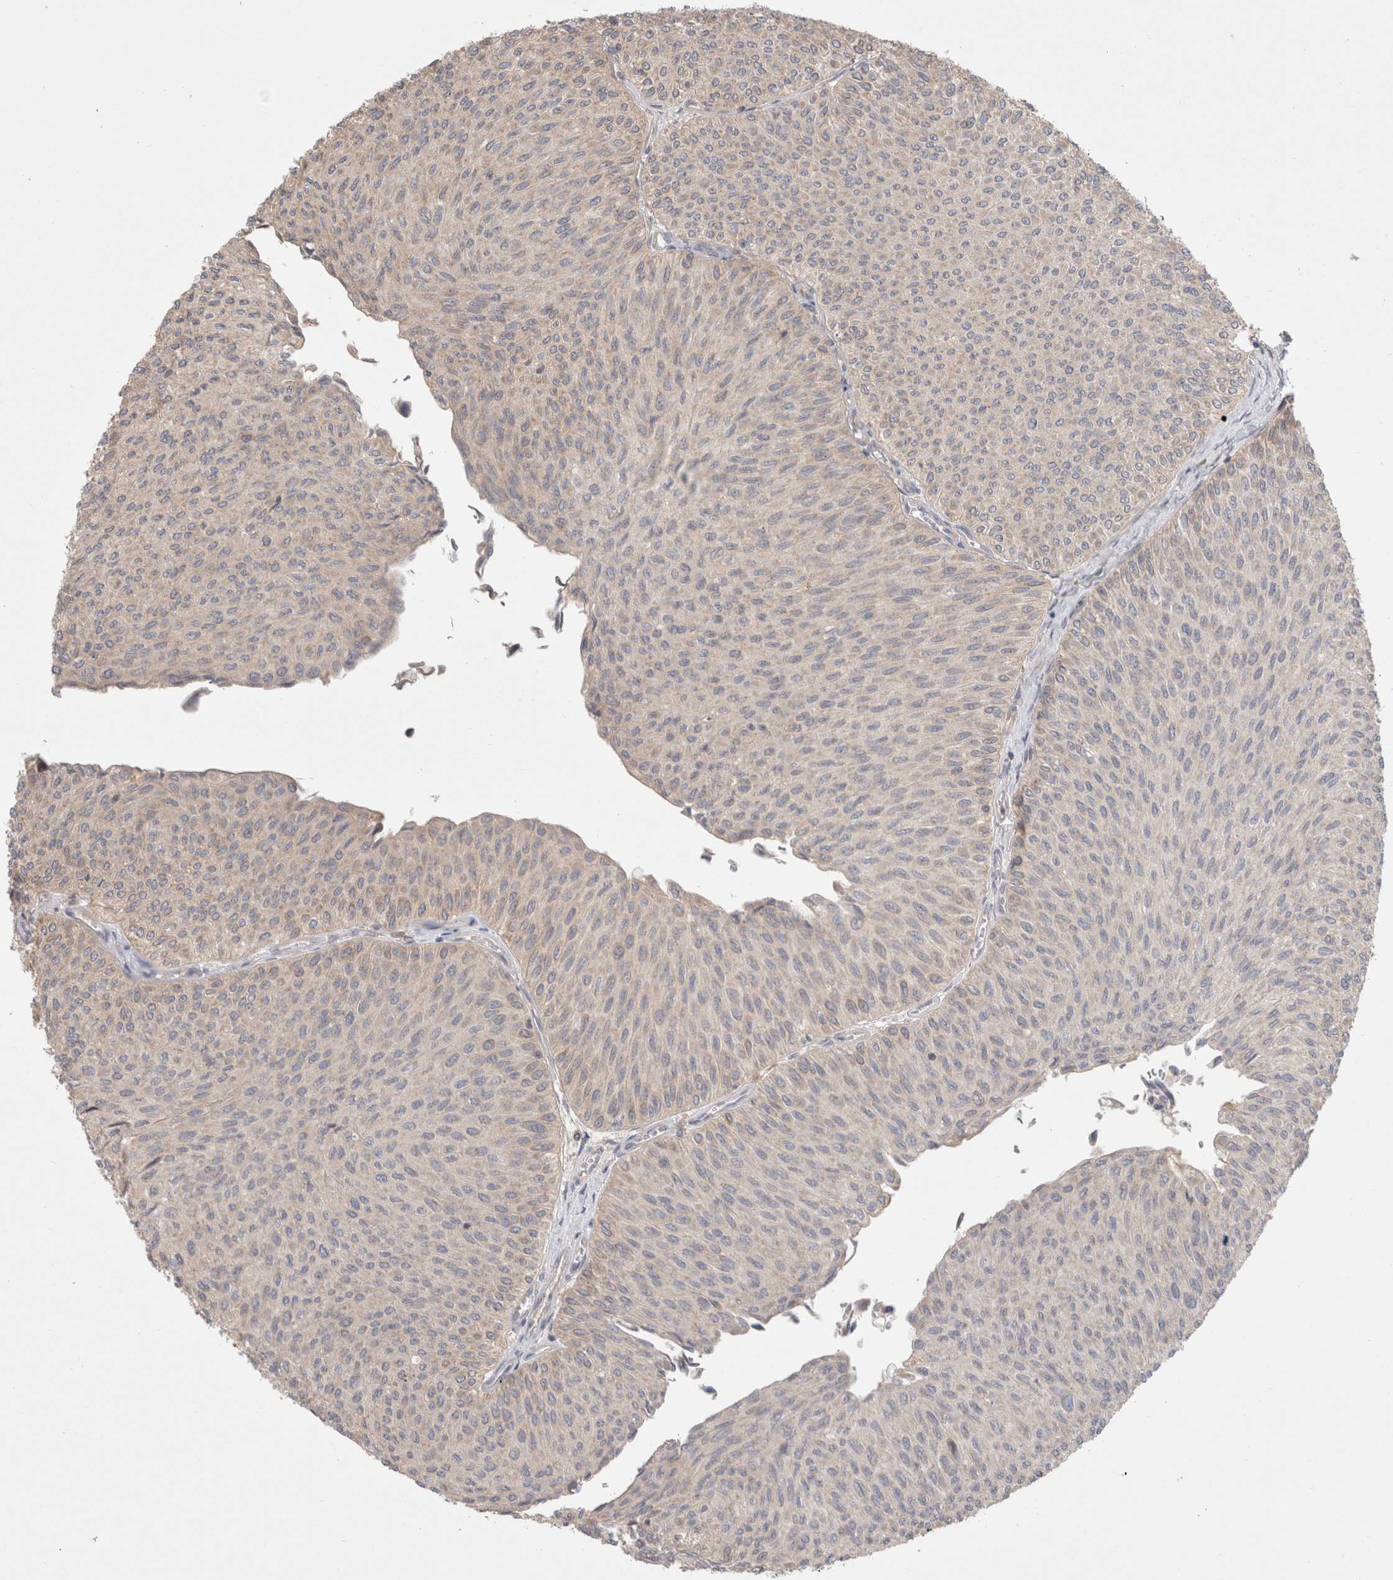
{"staining": {"intensity": "weak", "quantity": "<25%", "location": "cytoplasmic/membranous"}, "tissue": "urothelial cancer", "cell_type": "Tumor cells", "image_type": "cancer", "snomed": [{"axis": "morphology", "description": "Urothelial carcinoma, Low grade"}, {"axis": "topography", "description": "Urinary bladder"}], "caption": "The image exhibits no staining of tumor cells in urothelial carcinoma (low-grade).", "gene": "HROB", "patient": {"sex": "male", "age": 78}}